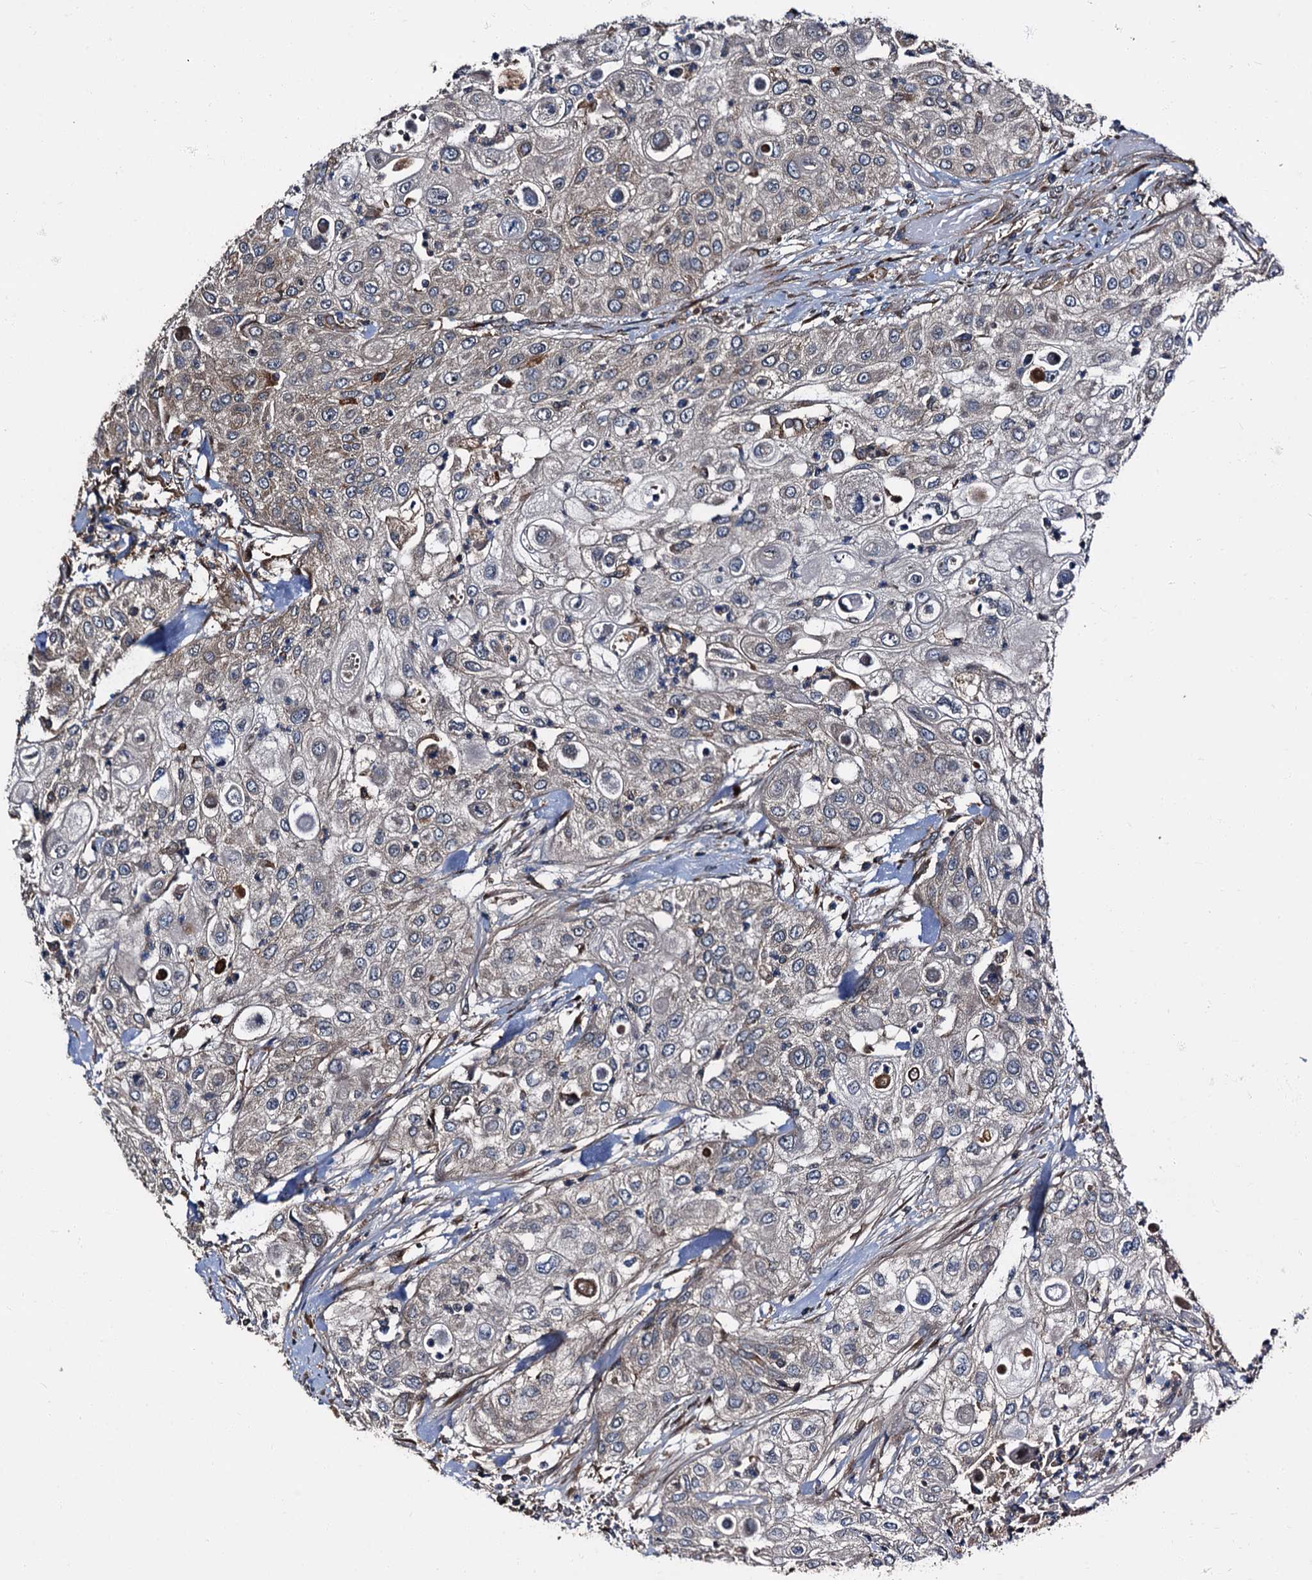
{"staining": {"intensity": "negative", "quantity": "none", "location": "none"}, "tissue": "urothelial cancer", "cell_type": "Tumor cells", "image_type": "cancer", "snomed": [{"axis": "morphology", "description": "Urothelial carcinoma, High grade"}, {"axis": "topography", "description": "Urinary bladder"}], "caption": "Image shows no significant protein positivity in tumor cells of urothelial cancer.", "gene": "PEX5", "patient": {"sex": "female", "age": 79}}